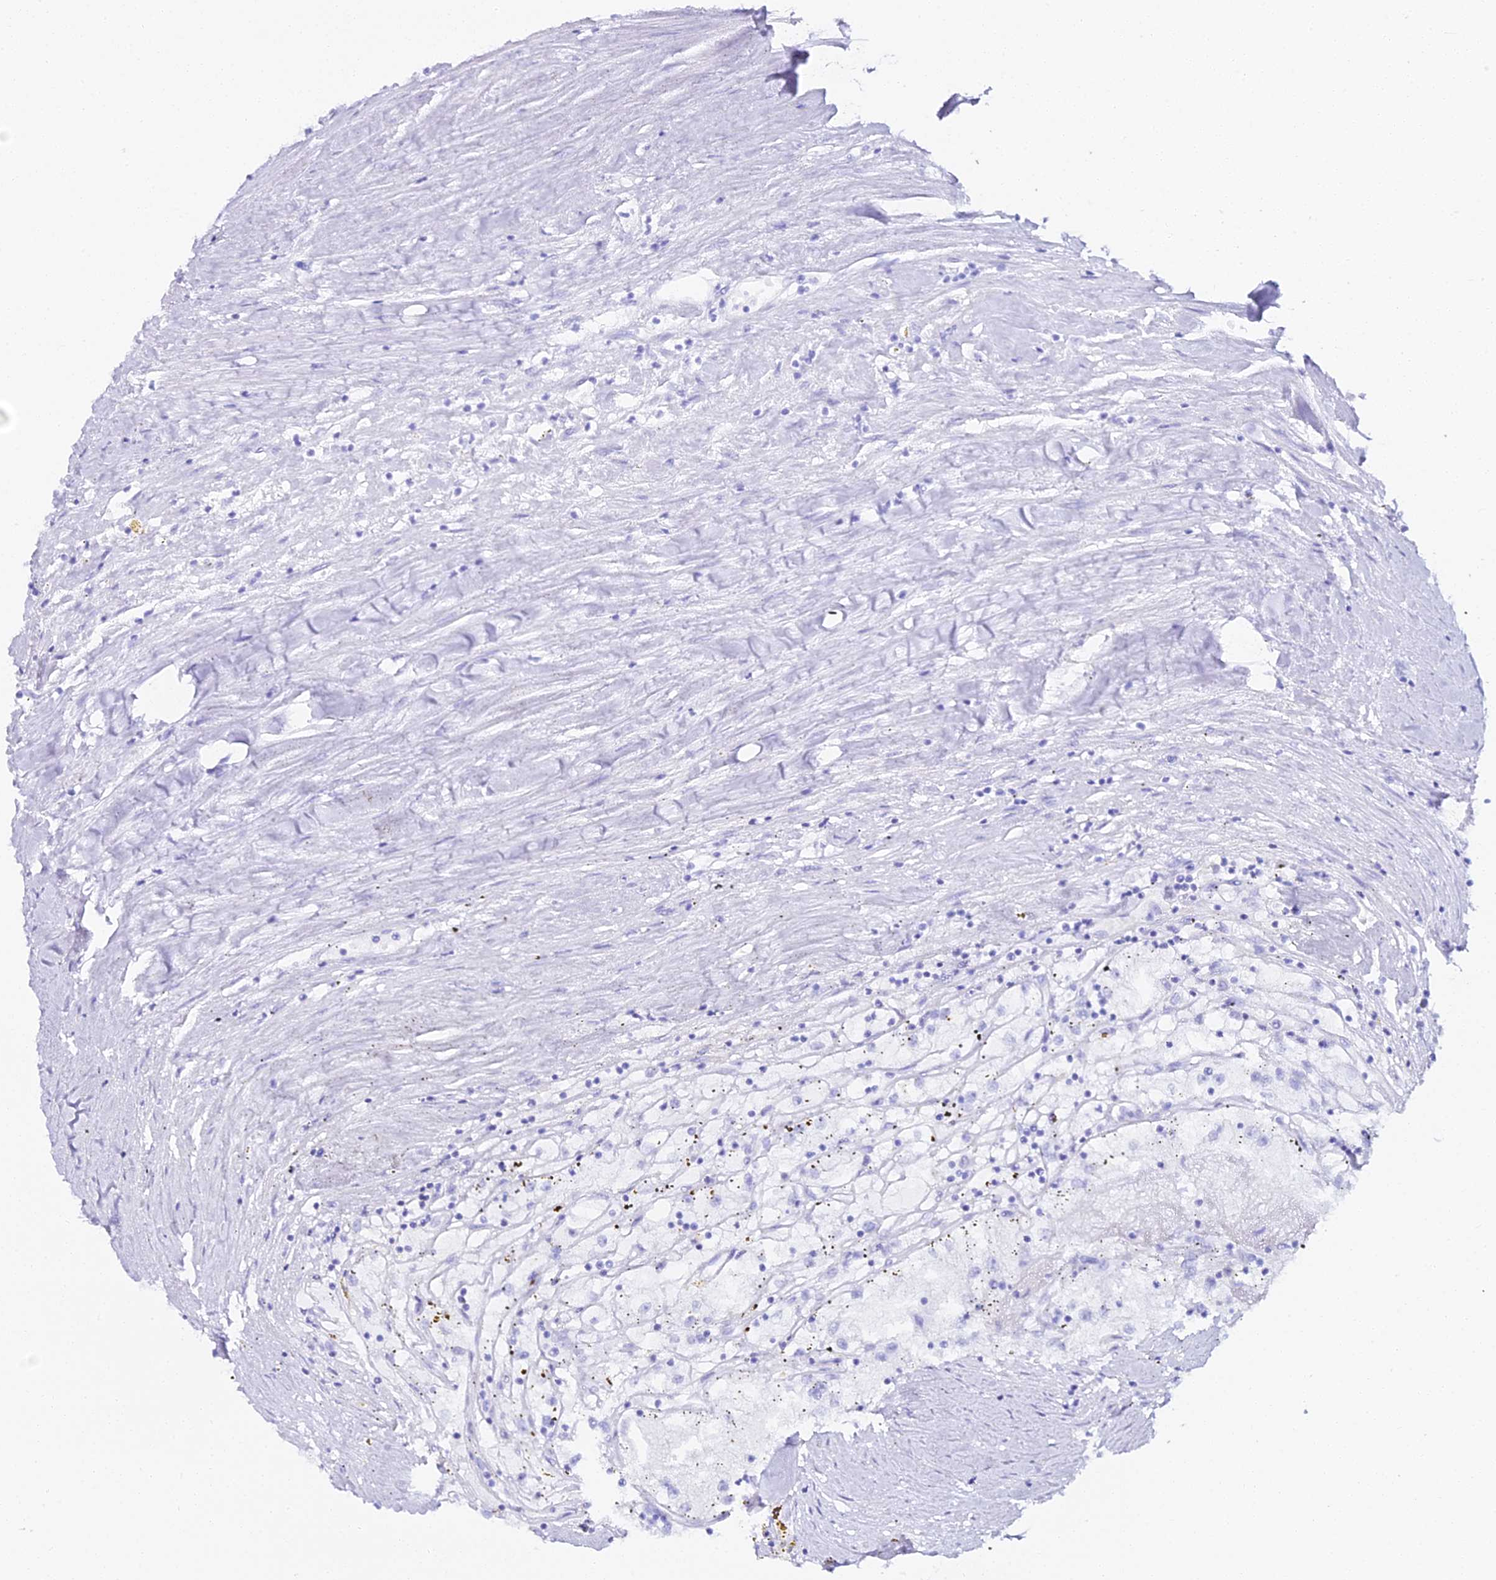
{"staining": {"intensity": "negative", "quantity": "none", "location": "none"}, "tissue": "renal cancer", "cell_type": "Tumor cells", "image_type": "cancer", "snomed": [{"axis": "morphology", "description": "Adenocarcinoma, NOS"}, {"axis": "topography", "description": "Kidney"}], "caption": "Renal cancer (adenocarcinoma) stained for a protein using immunohistochemistry (IHC) demonstrates no staining tumor cells.", "gene": "ALPG", "patient": {"sex": "male", "age": 56}}